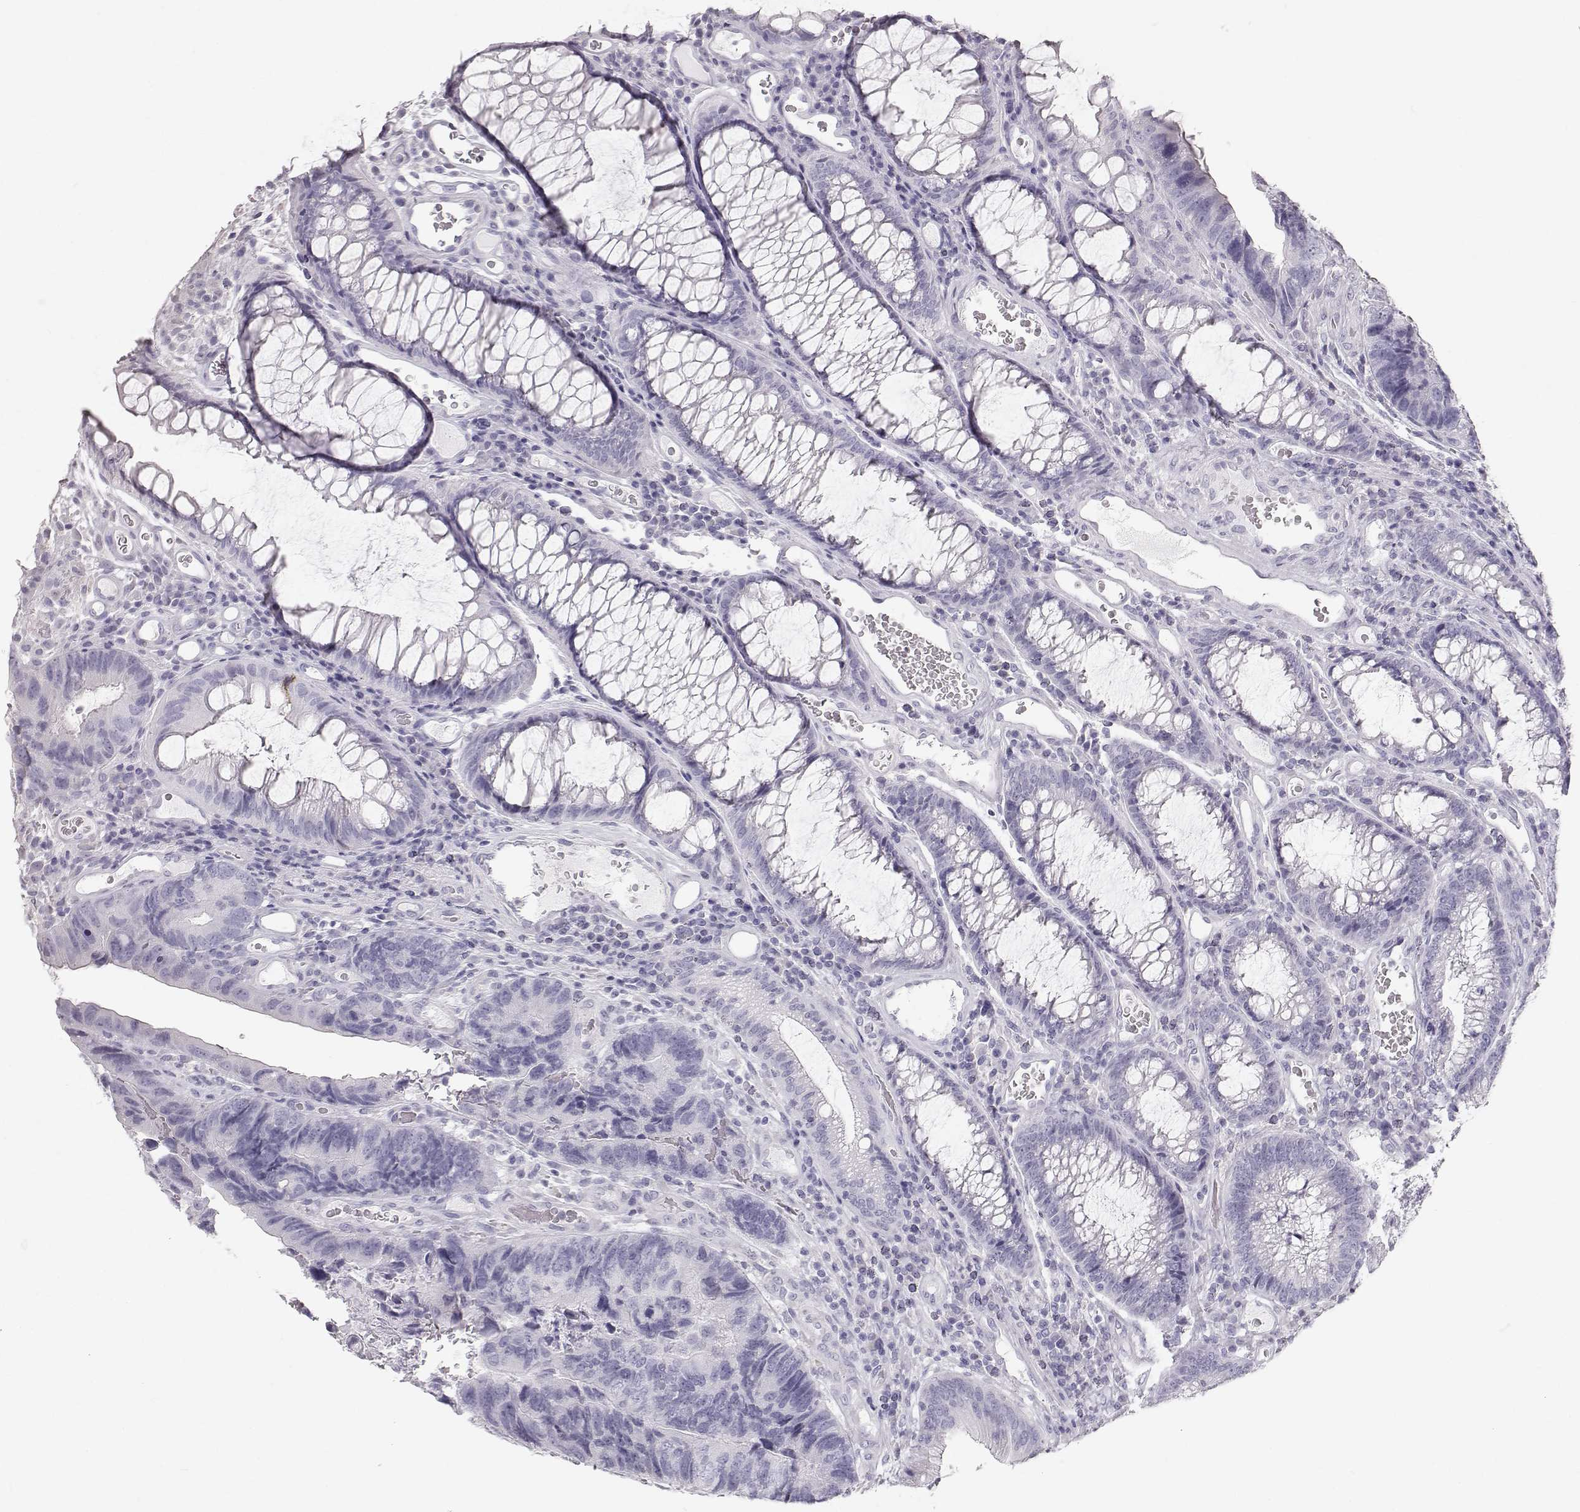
{"staining": {"intensity": "negative", "quantity": "none", "location": "none"}, "tissue": "colorectal cancer", "cell_type": "Tumor cells", "image_type": "cancer", "snomed": [{"axis": "morphology", "description": "Adenocarcinoma, NOS"}, {"axis": "topography", "description": "Colon"}], "caption": "A micrograph of colorectal cancer stained for a protein exhibits no brown staining in tumor cells.", "gene": "KRT33A", "patient": {"sex": "female", "age": 67}}